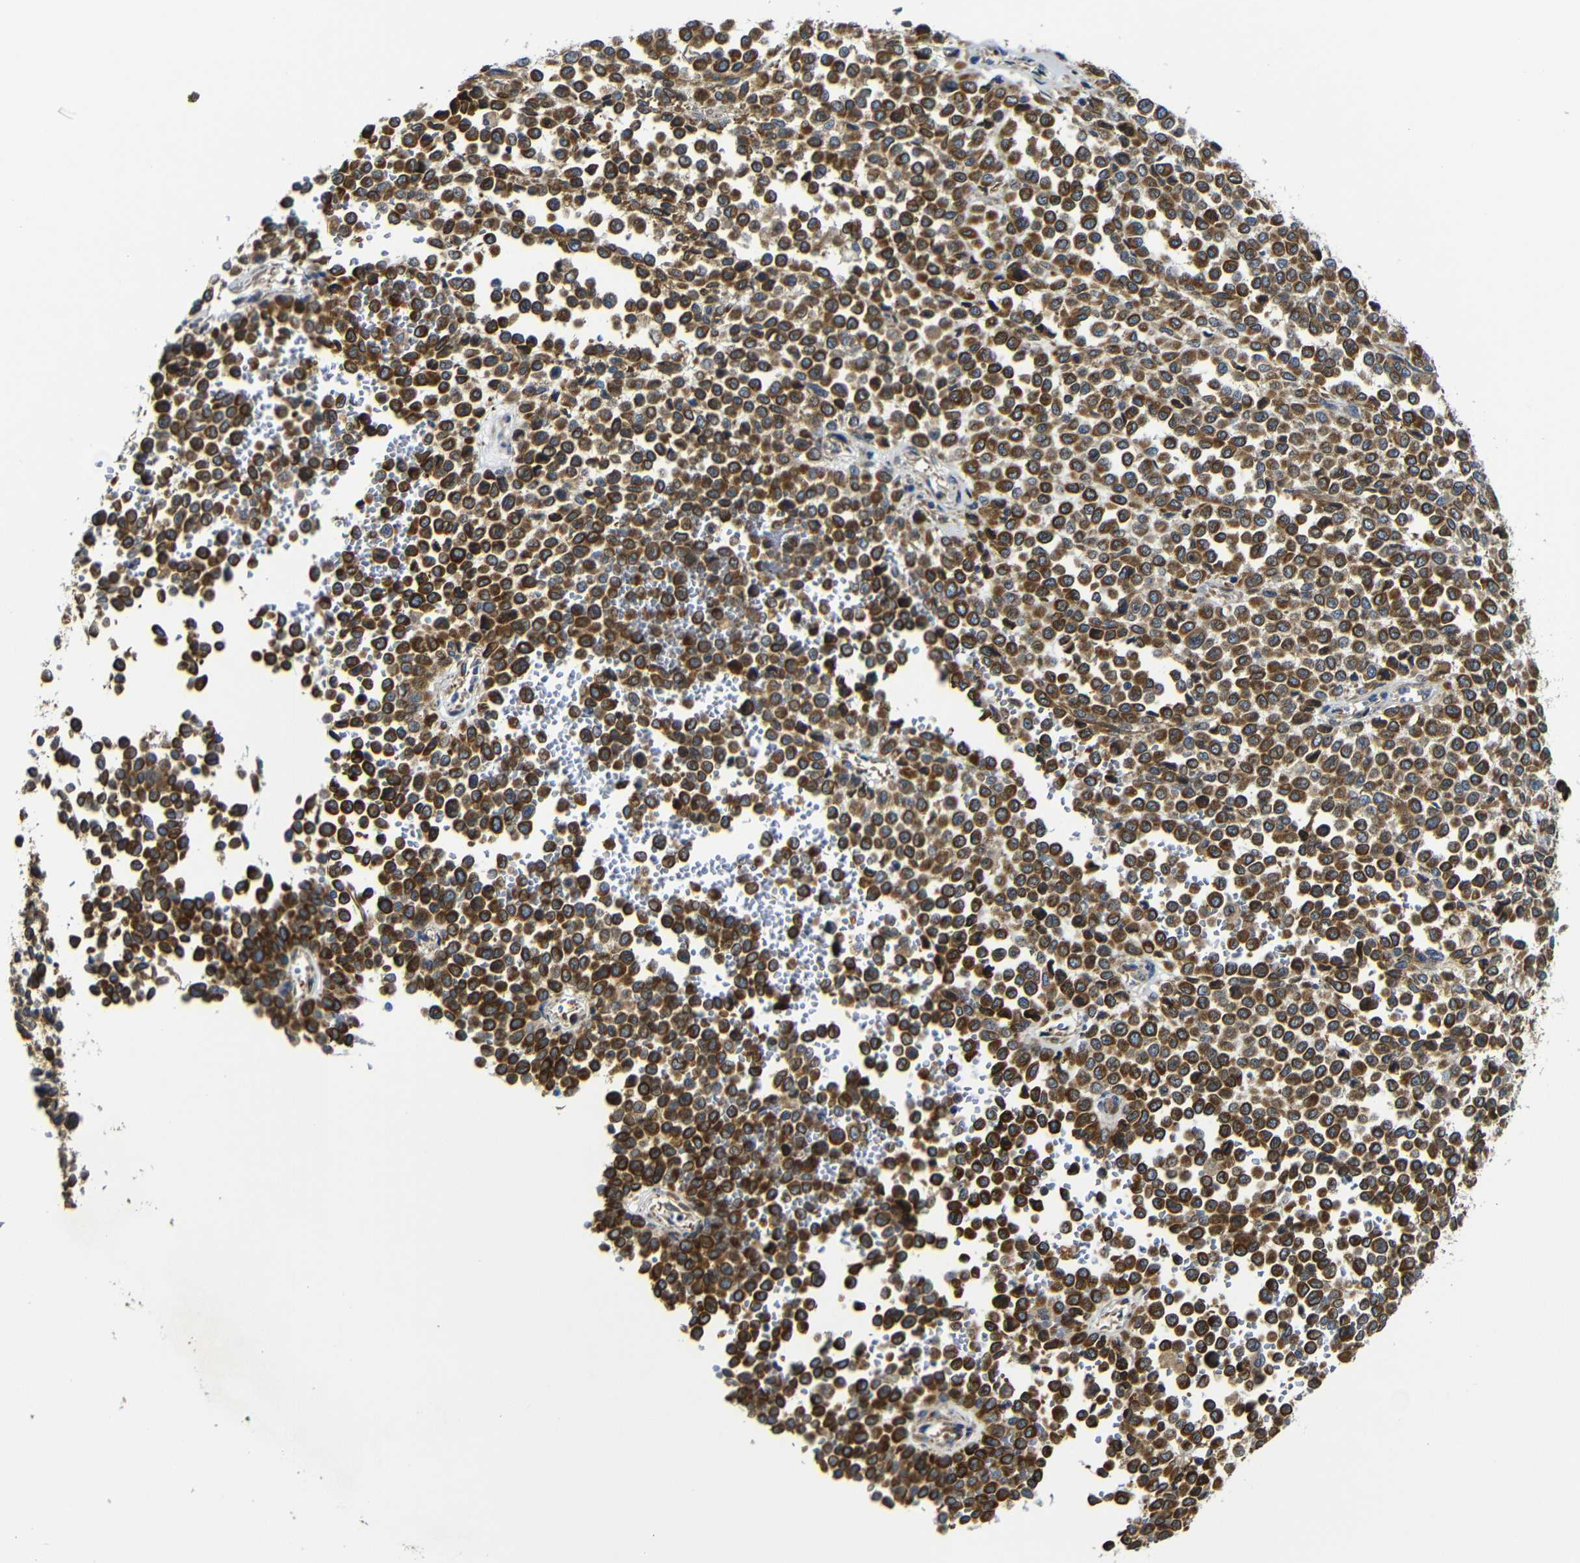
{"staining": {"intensity": "strong", "quantity": ">75%", "location": "cytoplasmic/membranous"}, "tissue": "melanoma", "cell_type": "Tumor cells", "image_type": "cancer", "snomed": [{"axis": "morphology", "description": "Malignant melanoma, Metastatic site"}, {"axis": "topography", "description": "Pancreas"}], "caption": "The micrograph displays immunohistochemical staining of melanoma. There is strong cytoplasmic/membranous expression is seen in about >75% of tumor cells.", "gene": "CLCC1", "patient": {"sex": "female", "age": 30}}